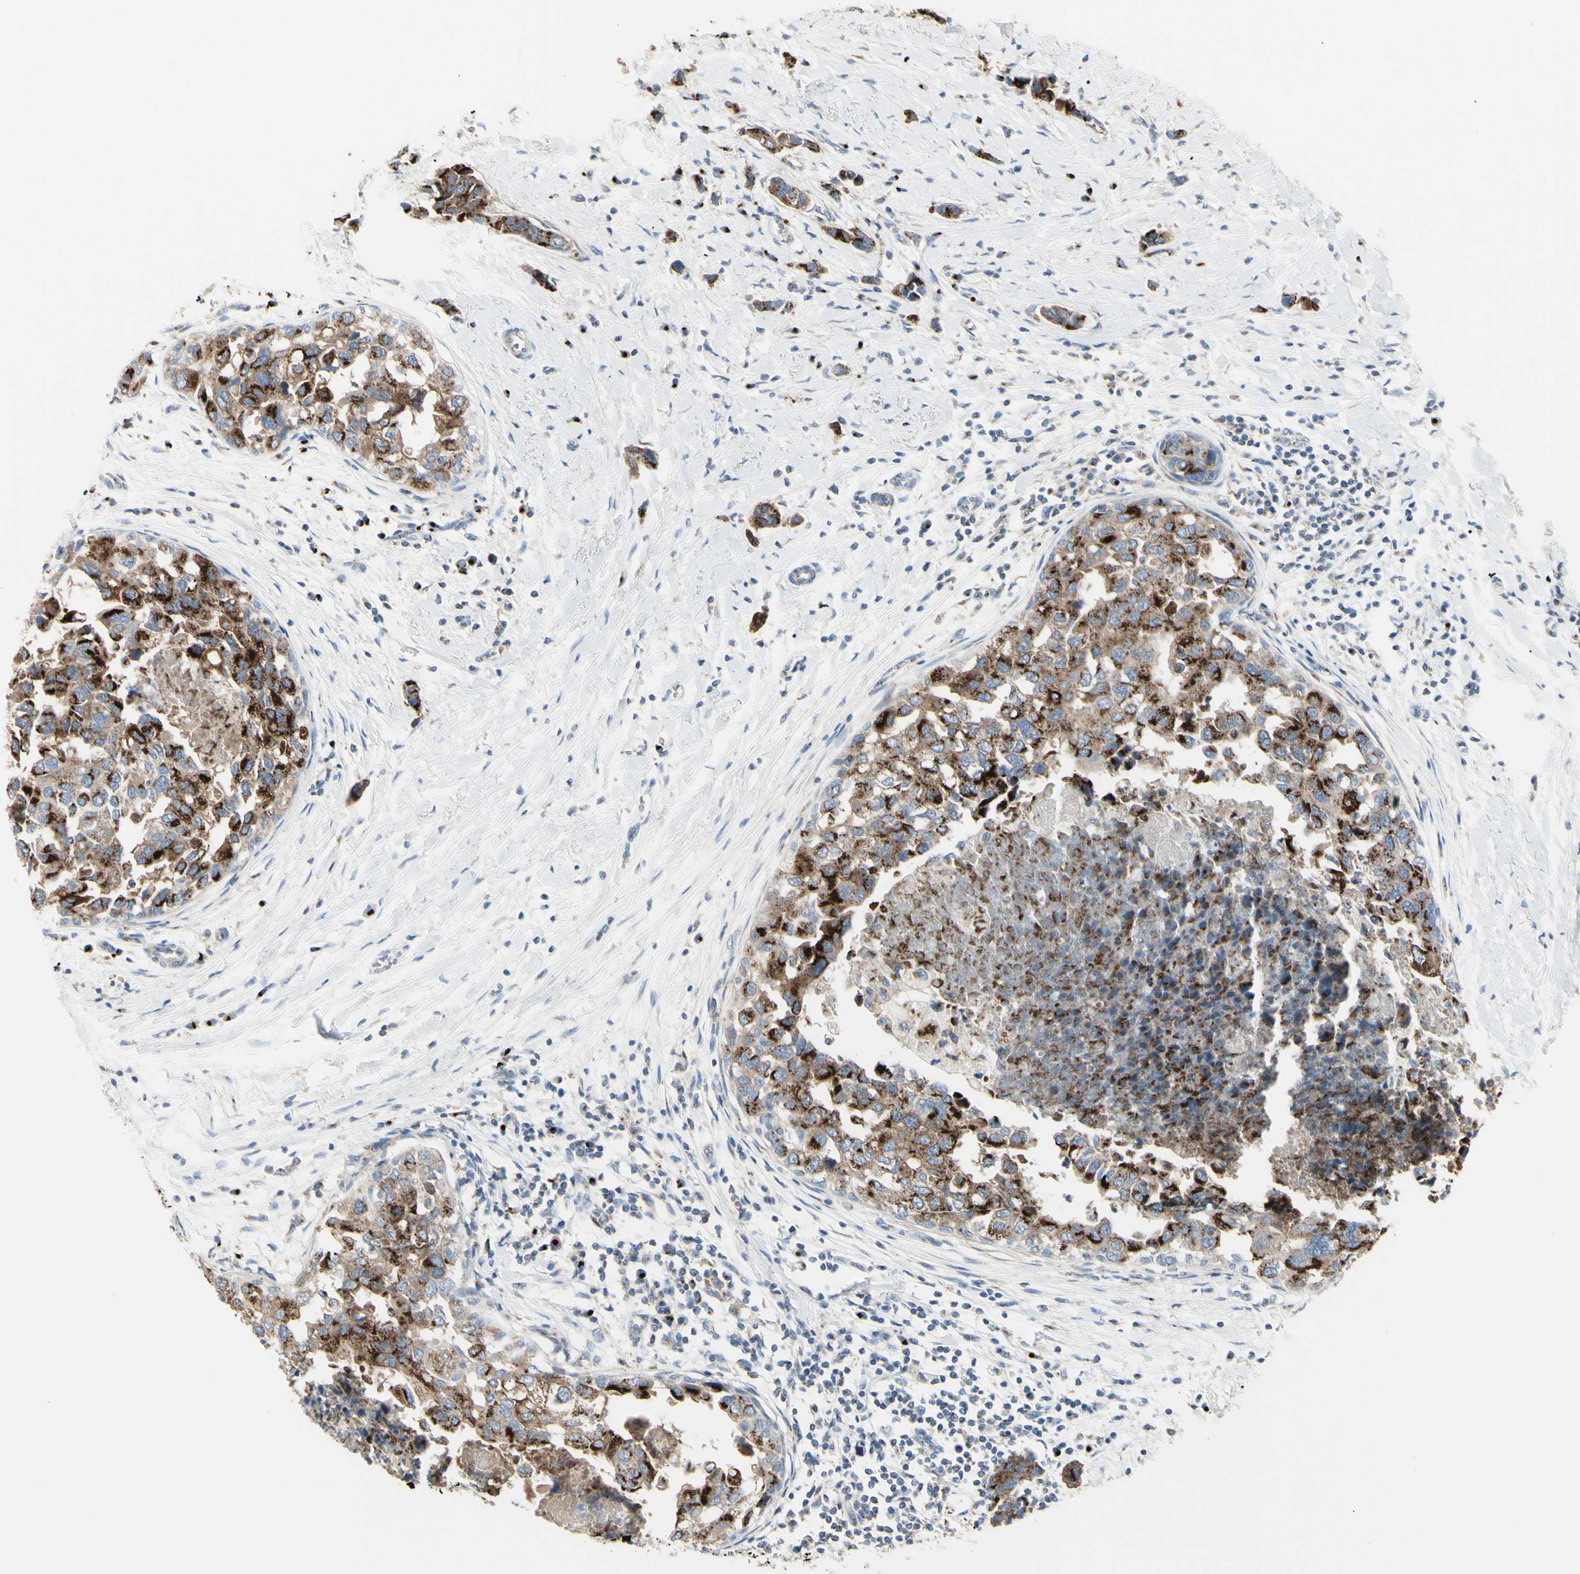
{"staining": {"intensity": "strong", "quantity": ">75%", "location": "cytoplasmic/membranous"}, "tissue": "breast cancer", "cell_type": "Tumor cells", "image_type": "cancer", "snomed": [{"axis": "morphology", "description": "Normal tissue, NOS"}, {"axis": "morphology", "description": "Duct carcinoma"}, {"axis": "topography", "description": "Breast"}], "caption": "IHC micrograph of neoplastic tissue: human breast intraductal carcinoma stained using immunohistochemistry reveals high levels of strong protein expression localized specifically in the cytoplasmic/membranous of tumor cells, appearing as a cytoplasmic/membranous brown color.", "gene": "B4GALT3", "patient": {"sex": "female", "age": 50}}